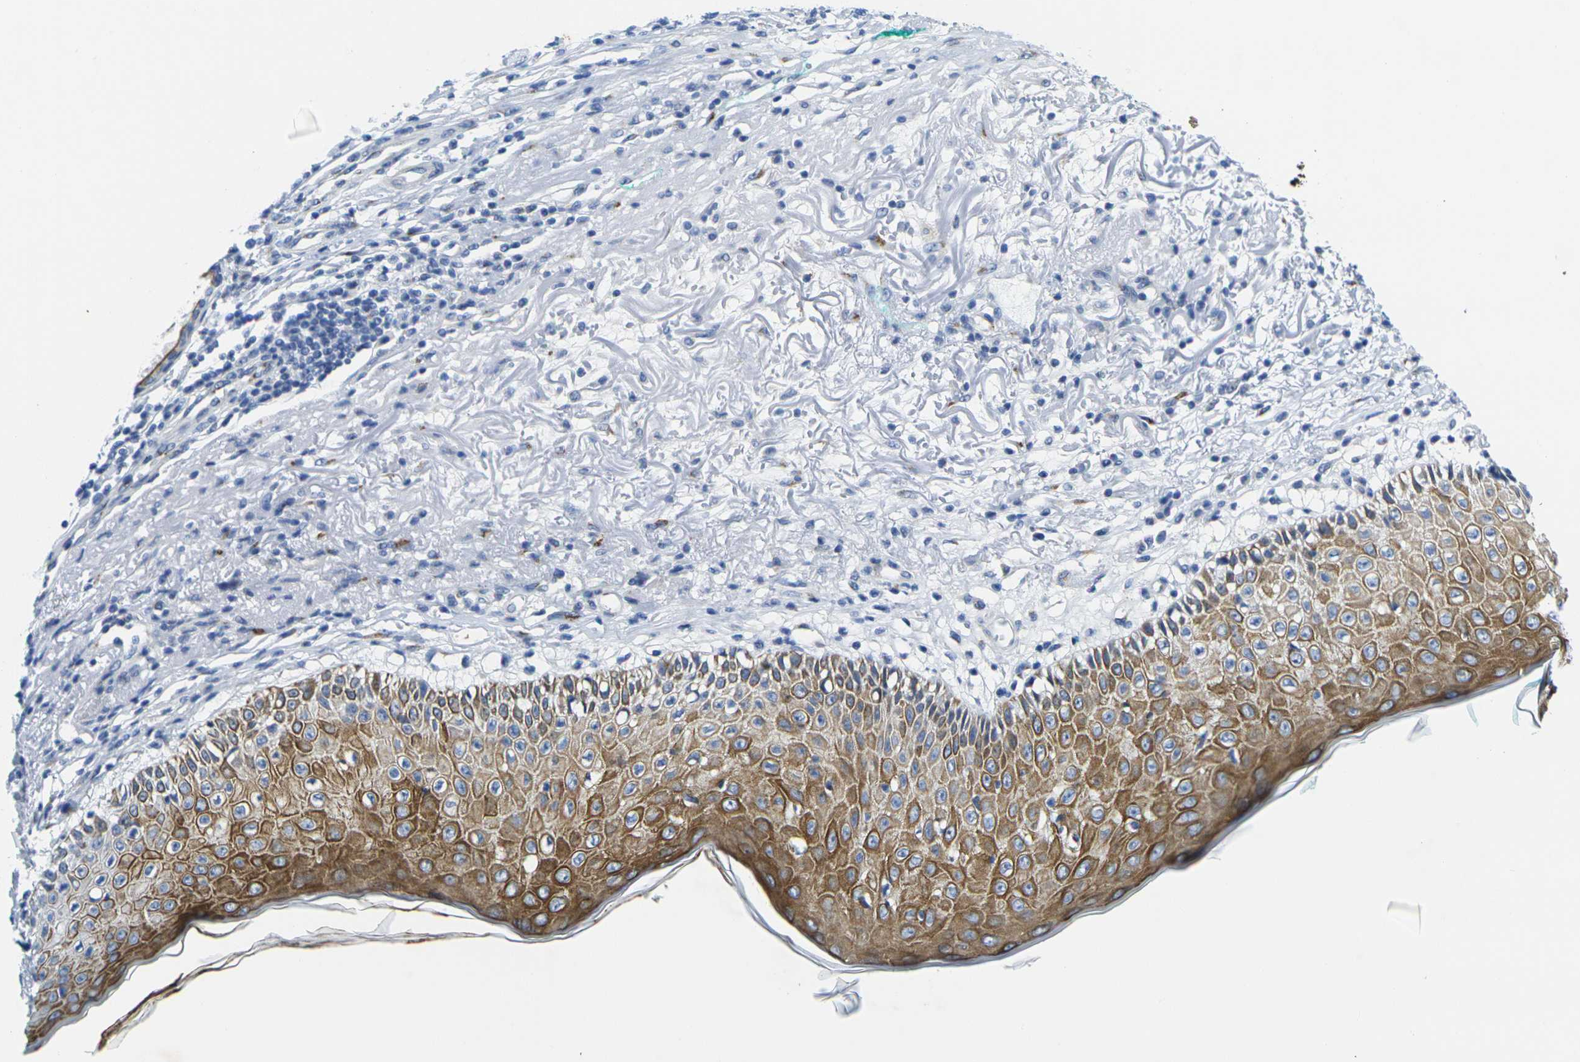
{"staining": {"intensity": "negative", "quantity": "none", "location": "none"}, "tissue": "melanoma", "cell_type": "Tumor cells", "image_type": "cancer", "snomed": [{"axis": "morphology", "description": "Necrosis, NOS"}, {"axis": "morphology", "description": "Malignant melanoma, NOS"}, {"axis": "topography", "description": "Skin"}], "caption": "This is a histopathology image of IHC staining of melanoma, which shows no positivity in tumor cells. Brightfield microscopy of immunohistochemistry stained with DAB (brown) and hematoxylin (blue), captured at high magnification.", "gene": "CRK", "patient": {"sex": "female", "age": 87}}